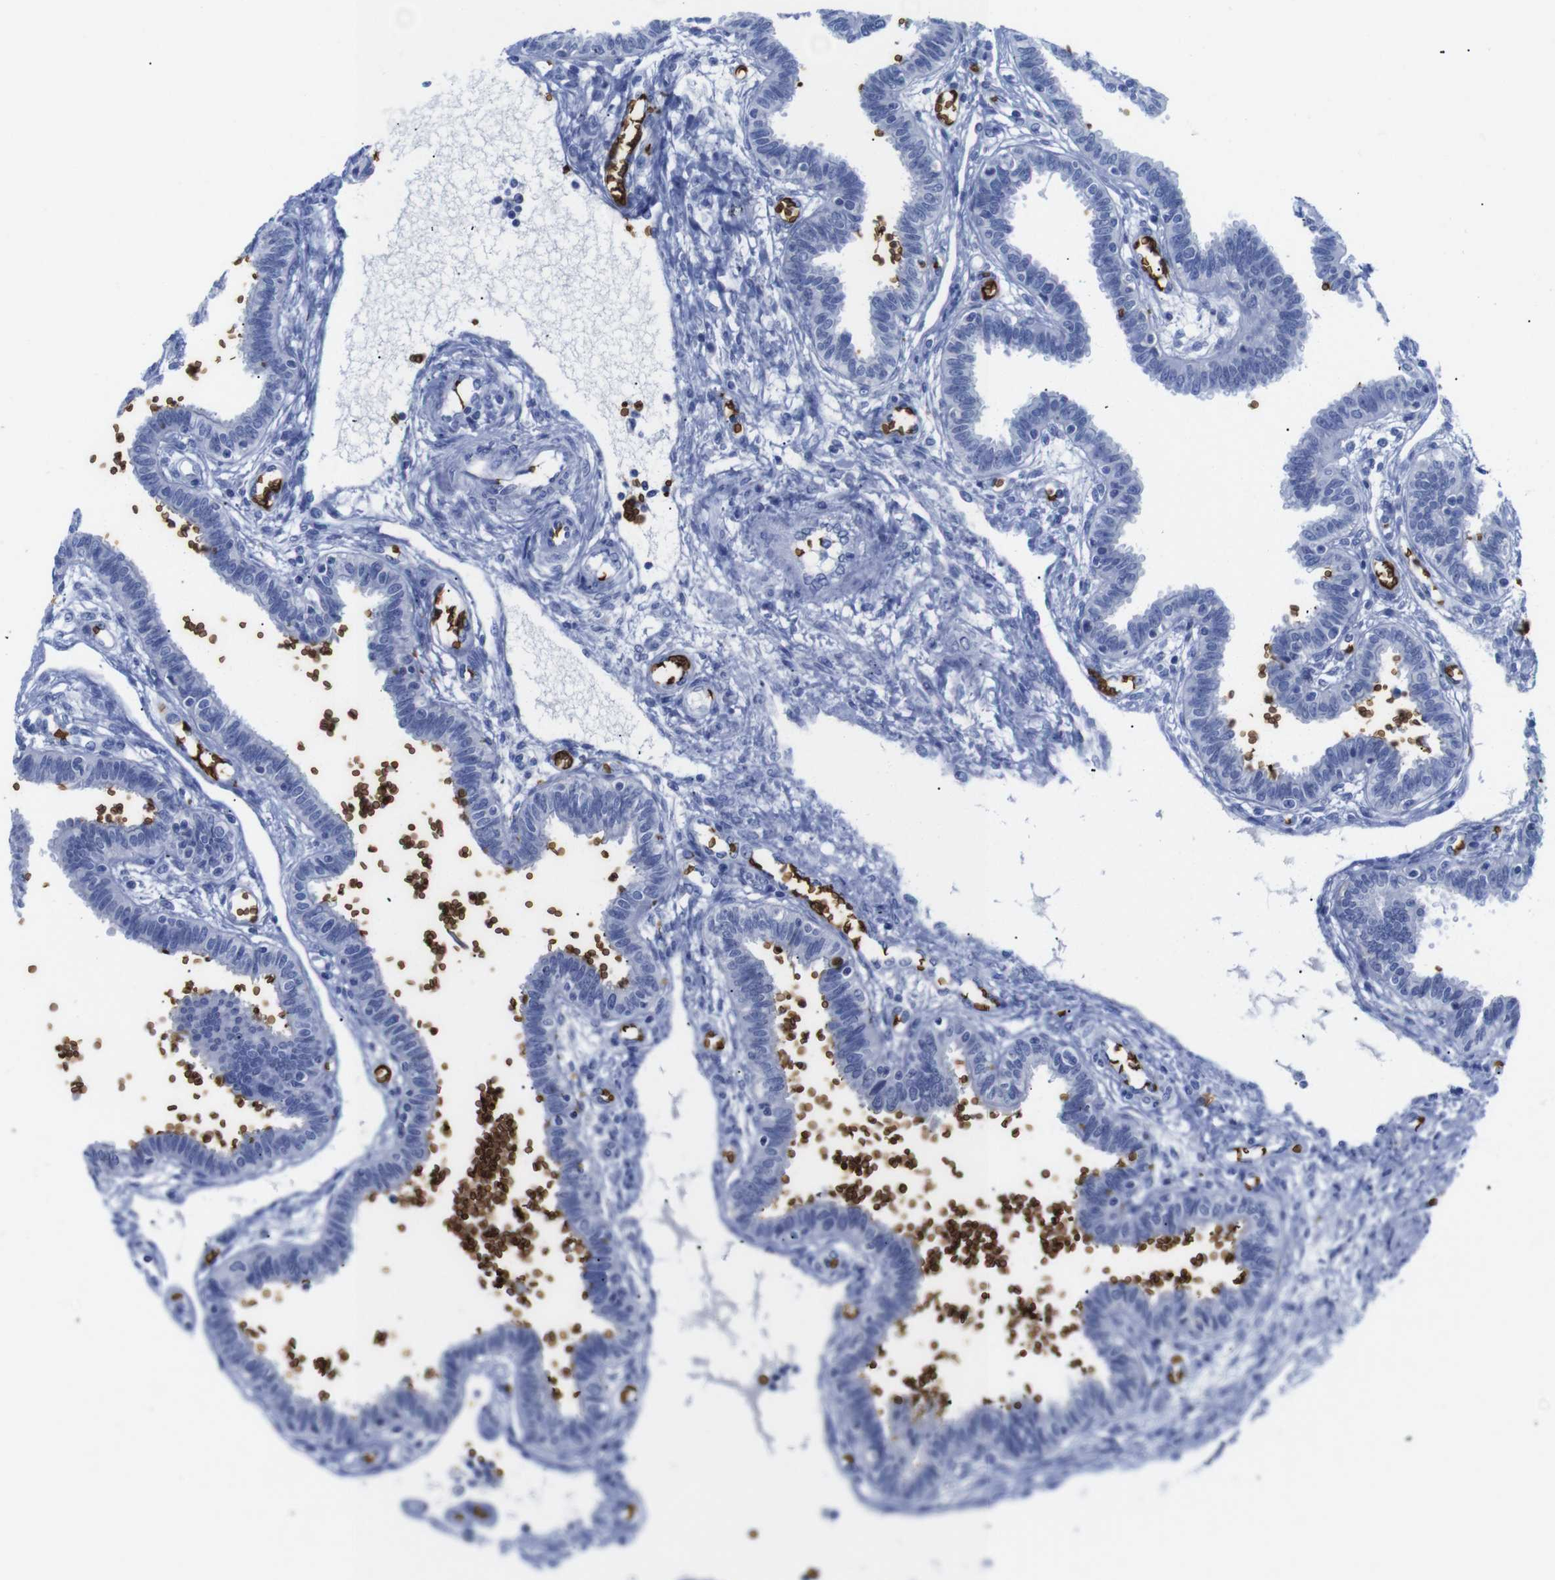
{"staining": {"intensity": "negative", "quantity": "none", "location": "none"}, "tissue": "fallopian tube", "cell_type": "Glandular cells", "image_type": "normal", "snomed": [{"axis": "morphology", "description": "Normal tissue, NOS"}, {"axis": "topography", "description": "Fallopian tube"}], "caption": "Immunohistochemistry photomicrograph of normal fallopian tube: human fallopian tube stained with DAB (3,3'-diaminobenzidine) shows no significant protein expression in glandular cells. (Immunohistochemistry (ihc), brightfield microscopy, high magnification).", "gene": "S1PR2", "patient": {"sex": "female", "age": 32}}